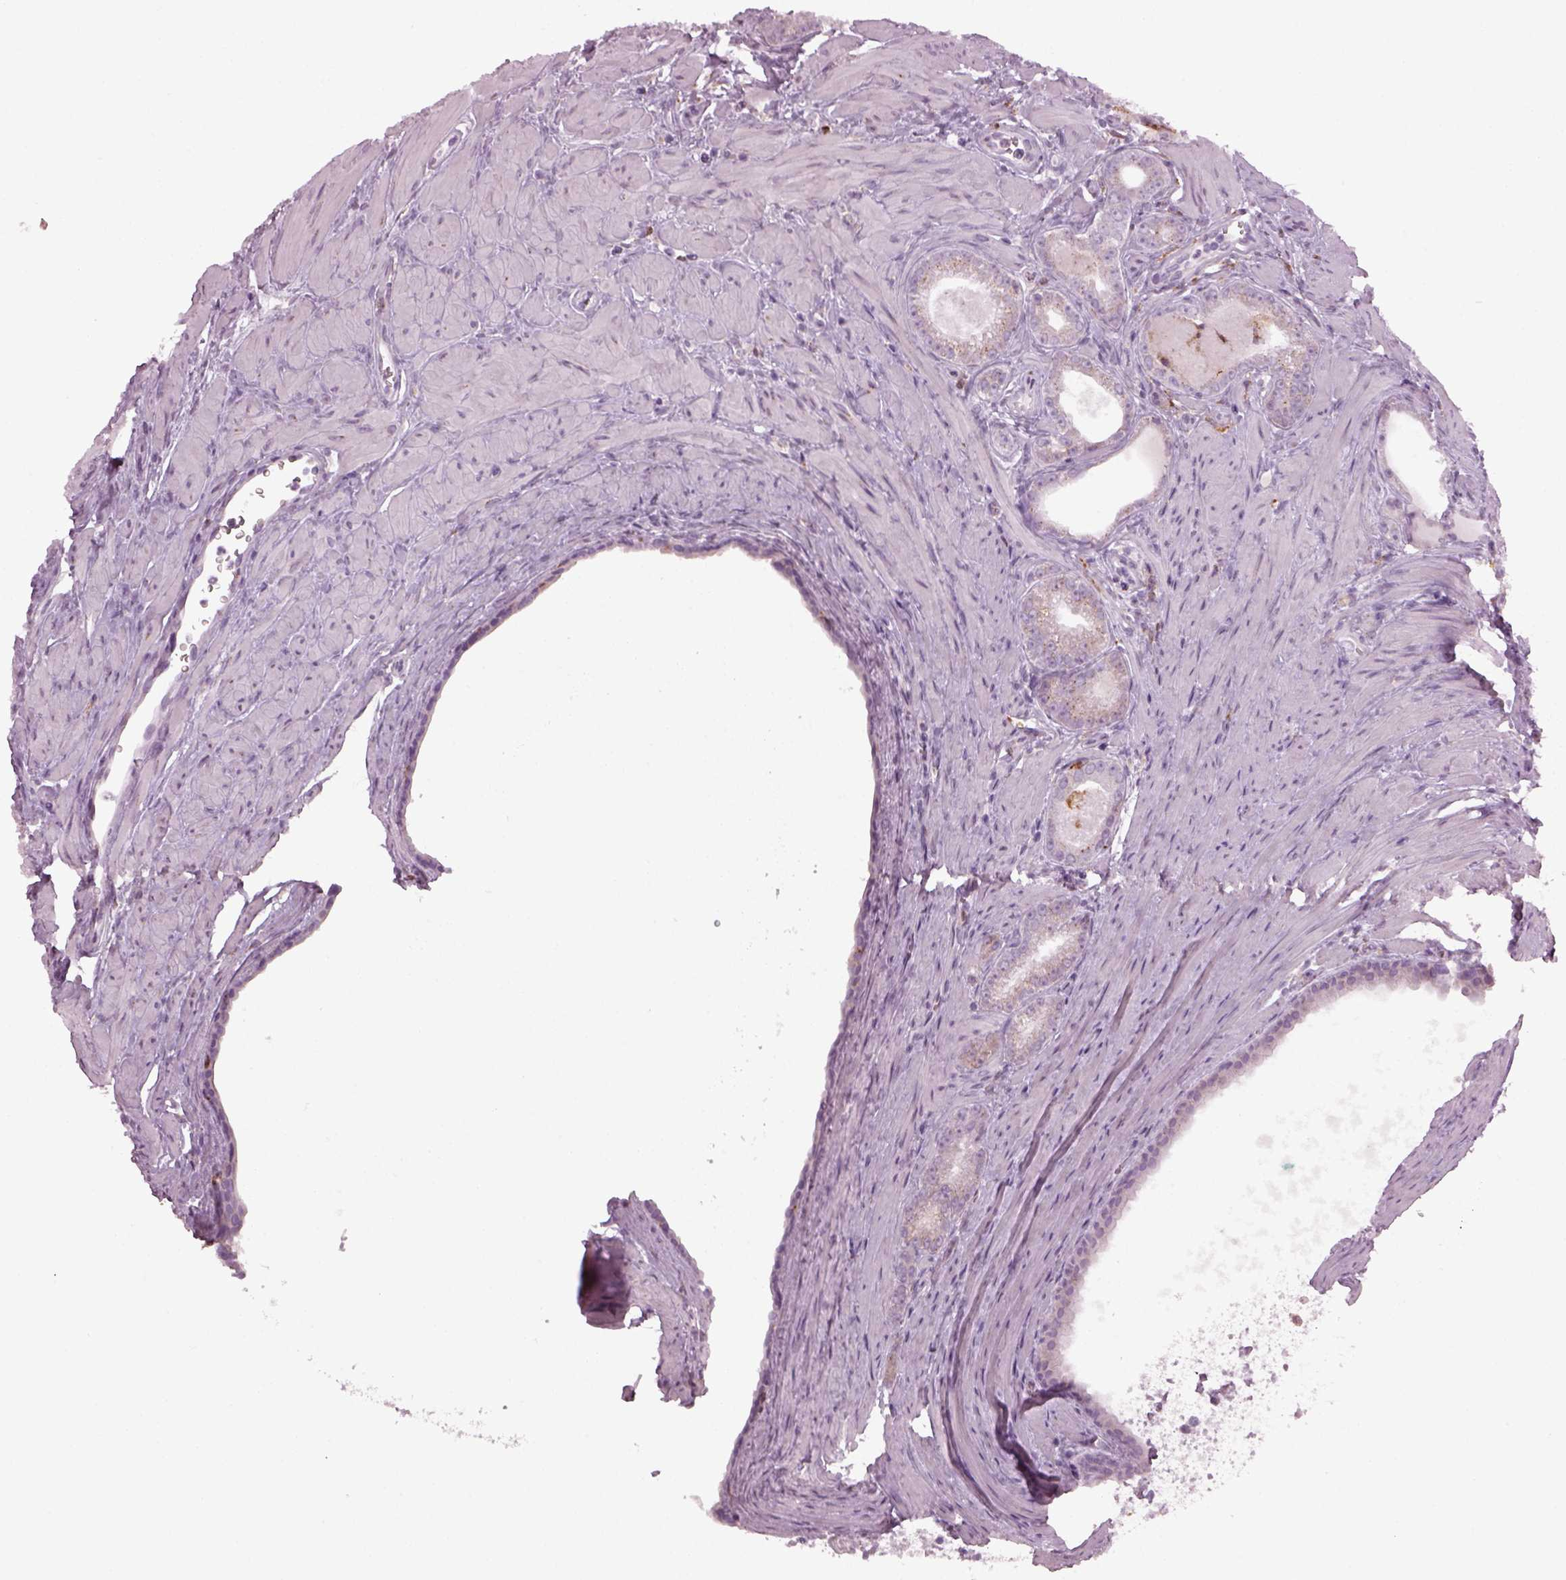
{"staining": {"intensity": "weak", "quantity": ">75%", "location": "cytoplasmic/membranous"}, "tissue": "prostate cancer", "cell_type": "Tumor cells", "image_type": "cancer", "snomed": [{"axis": "morphology", "description": "Adenocarcinoma, NOS"}, {"axis": "topography", "description": "Prostate"}], "caption": "Protein staining of prostate cancer tissue displays weak cytoplasmic/membranous expression in about >75% of tumor cells.", "gene": "TMEM231", "patient": {"sex": "male", "age": 71}}